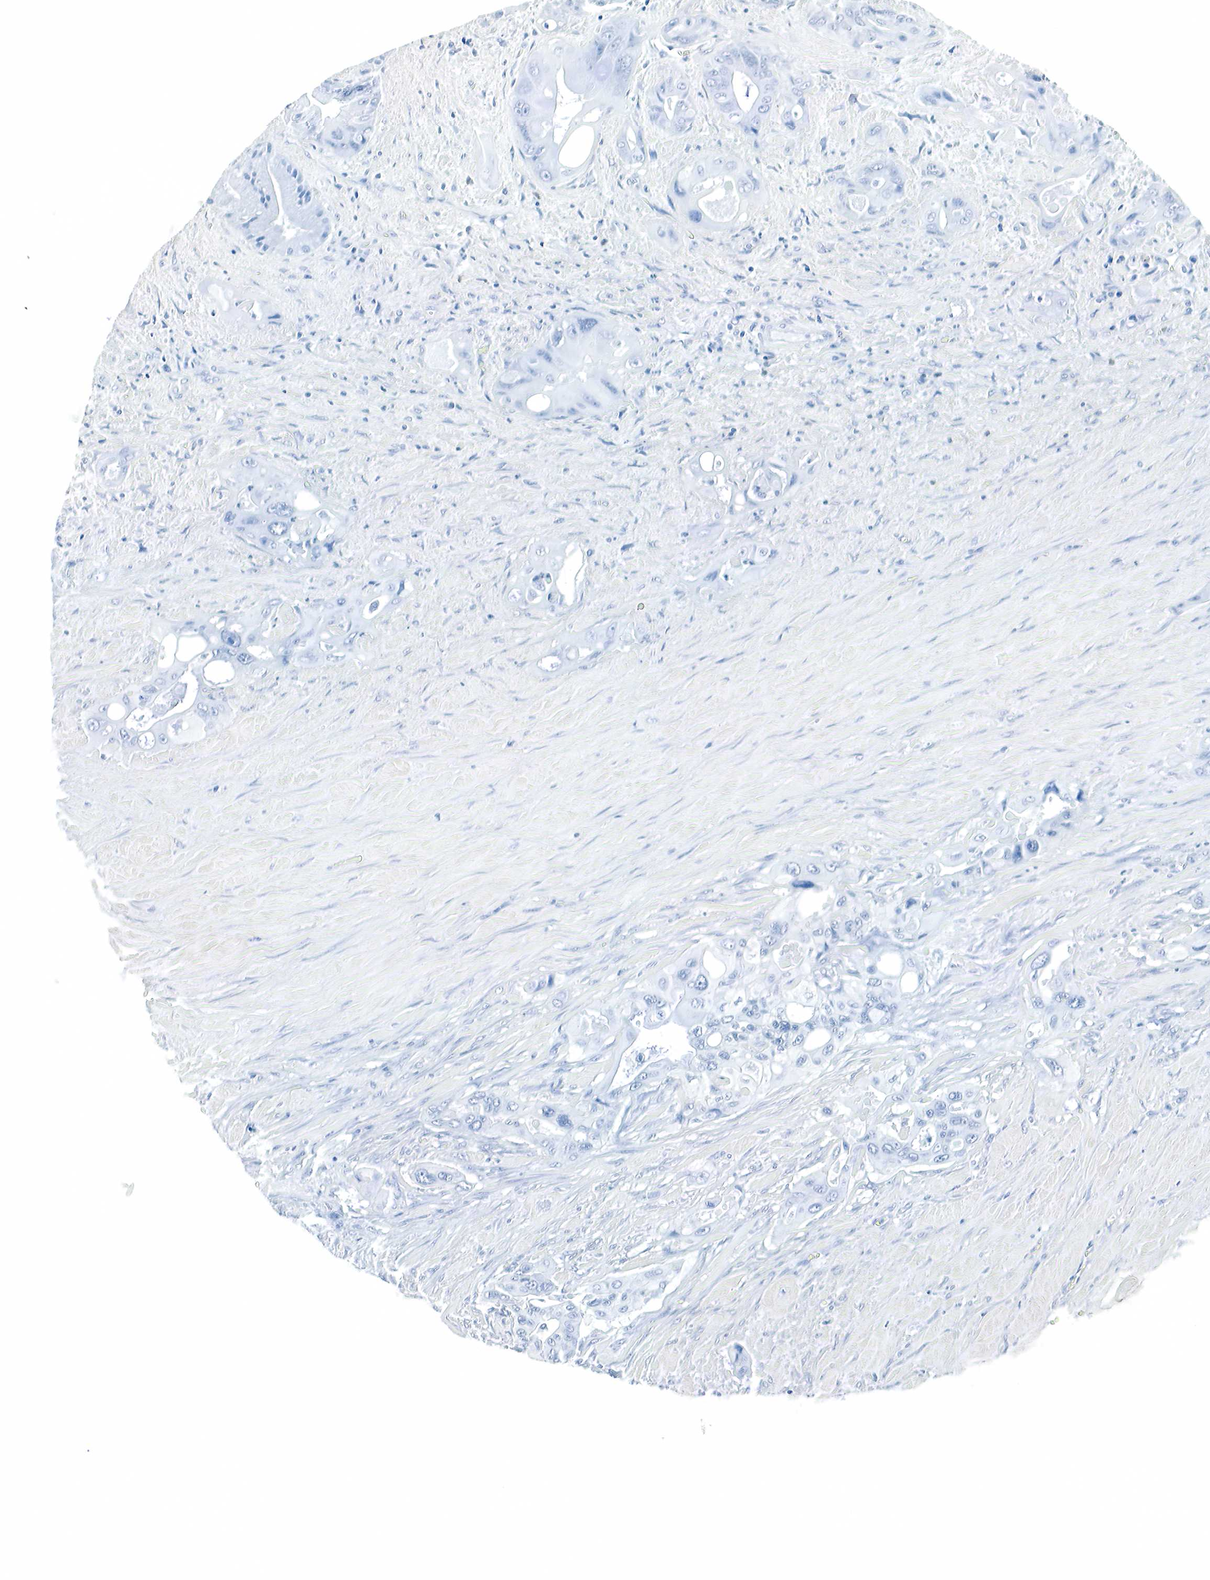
{"staining": {"intensity": "negative", "quantity": "none", "location": "none"}, "tissue": "pancreatic cancer", "cell_type": "Tumor cells", "image_type": "cancer", "snomed": [{"axis": "morphology", "description": "Adenocarcinoma, NOS"}, {"axis": "topography", "description": "Pancreas"}], "caption": "This is an immunohistochemistry photomicrograph of pancreatic cancer. There is no expression in tumor cells.", "gene": "GAST", "patient": {"sex": "female", "age": 57}}